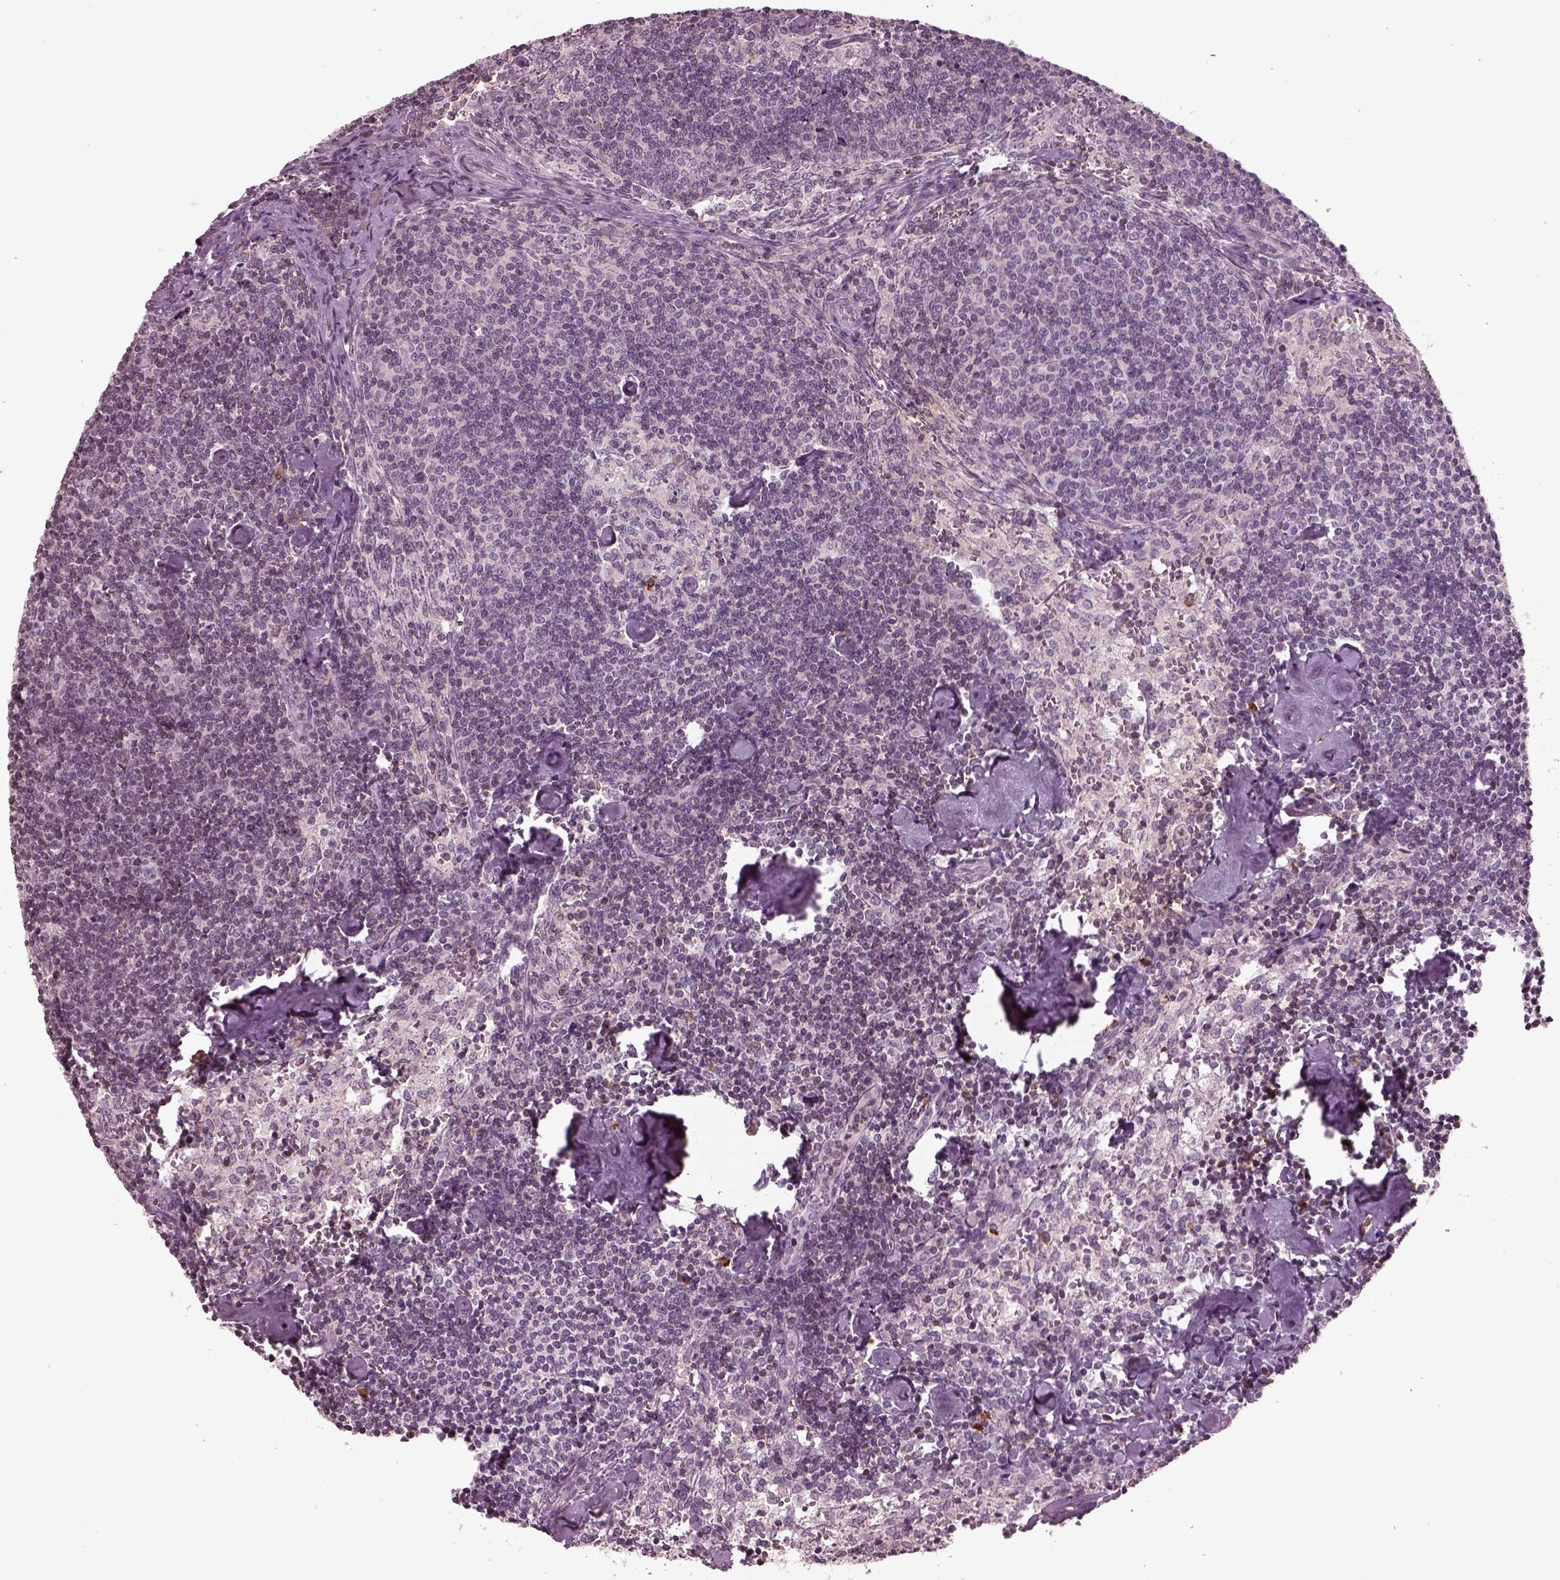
{"staining": {"intensity": "negative", "quantity": "none", "location": "none"}, "tissue": "lymph node", "cell_type": "Germinal center cells", "image_type": "normal", "snomed": [{"axis": "morphology", "description": "Normal tissue, NOS"}, {"axis": "topography", "description": "Lymph node"}], "caption": "Lymph node stained for a protein using IHC shows no expression germinal center cells.", "gene": "PTX4", "patient": {"sex": "female", "age": 50}}